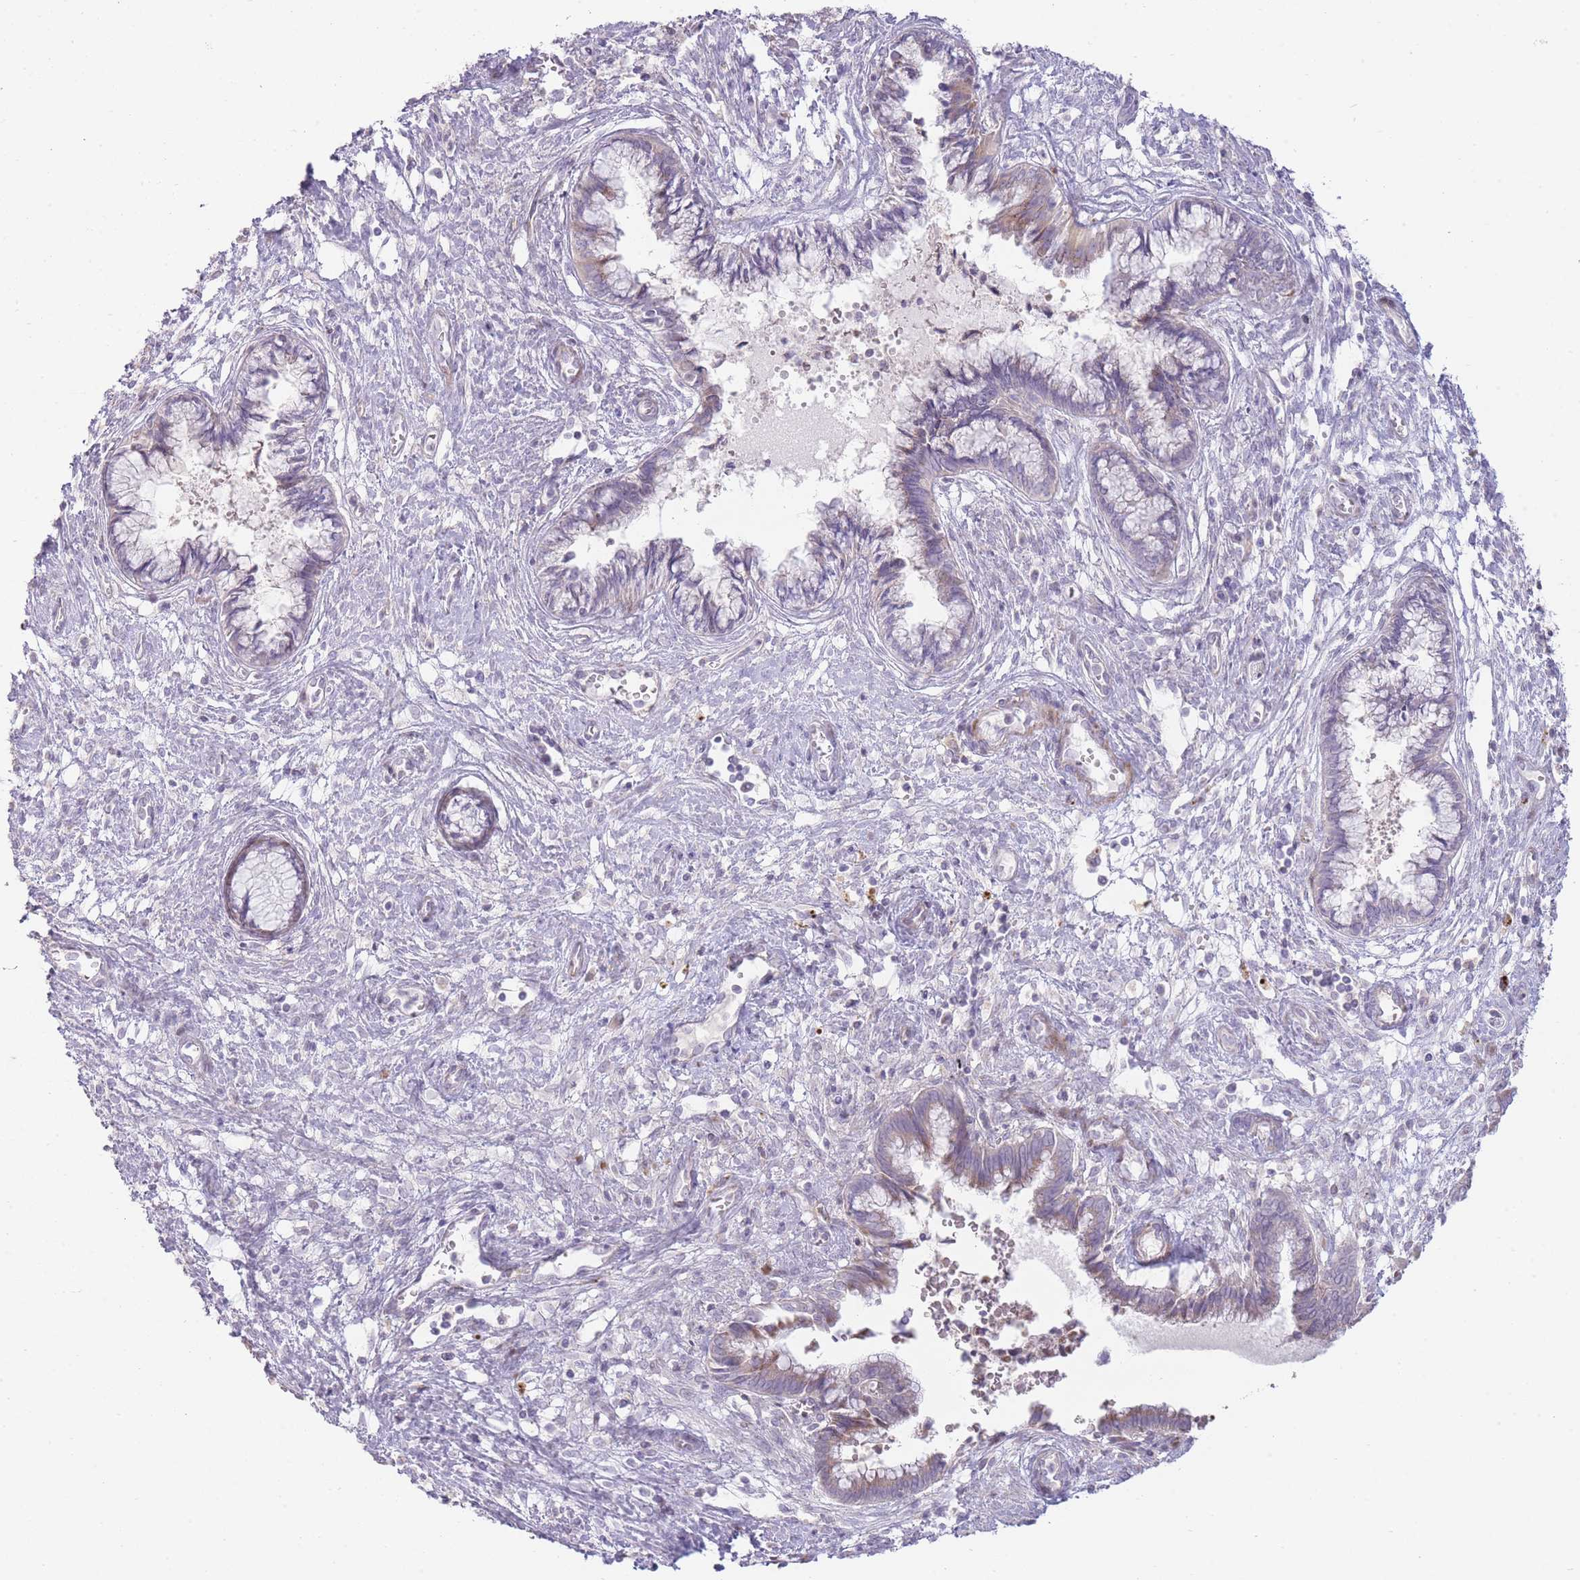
{"staining": {"intensity": "weak", "quantity": "<25%", "location": "cytoplasmic/membranous"}, "tissue": "cervical cancer", "cell_type": "Tumor cells", "image_type": "cancer", "snomed": [{"axis": "morphology", "description": "Adenocarcinoma, NOS"}, {"axis": "topography", "description": "Cervix"}], "caption": "Photomicrograph shows no protein positivity in tumor cells of adenocarcinoma (cervical) tissue.", "gene": "PPP3R2", "patient": {"sex": "female", "age": 44}}